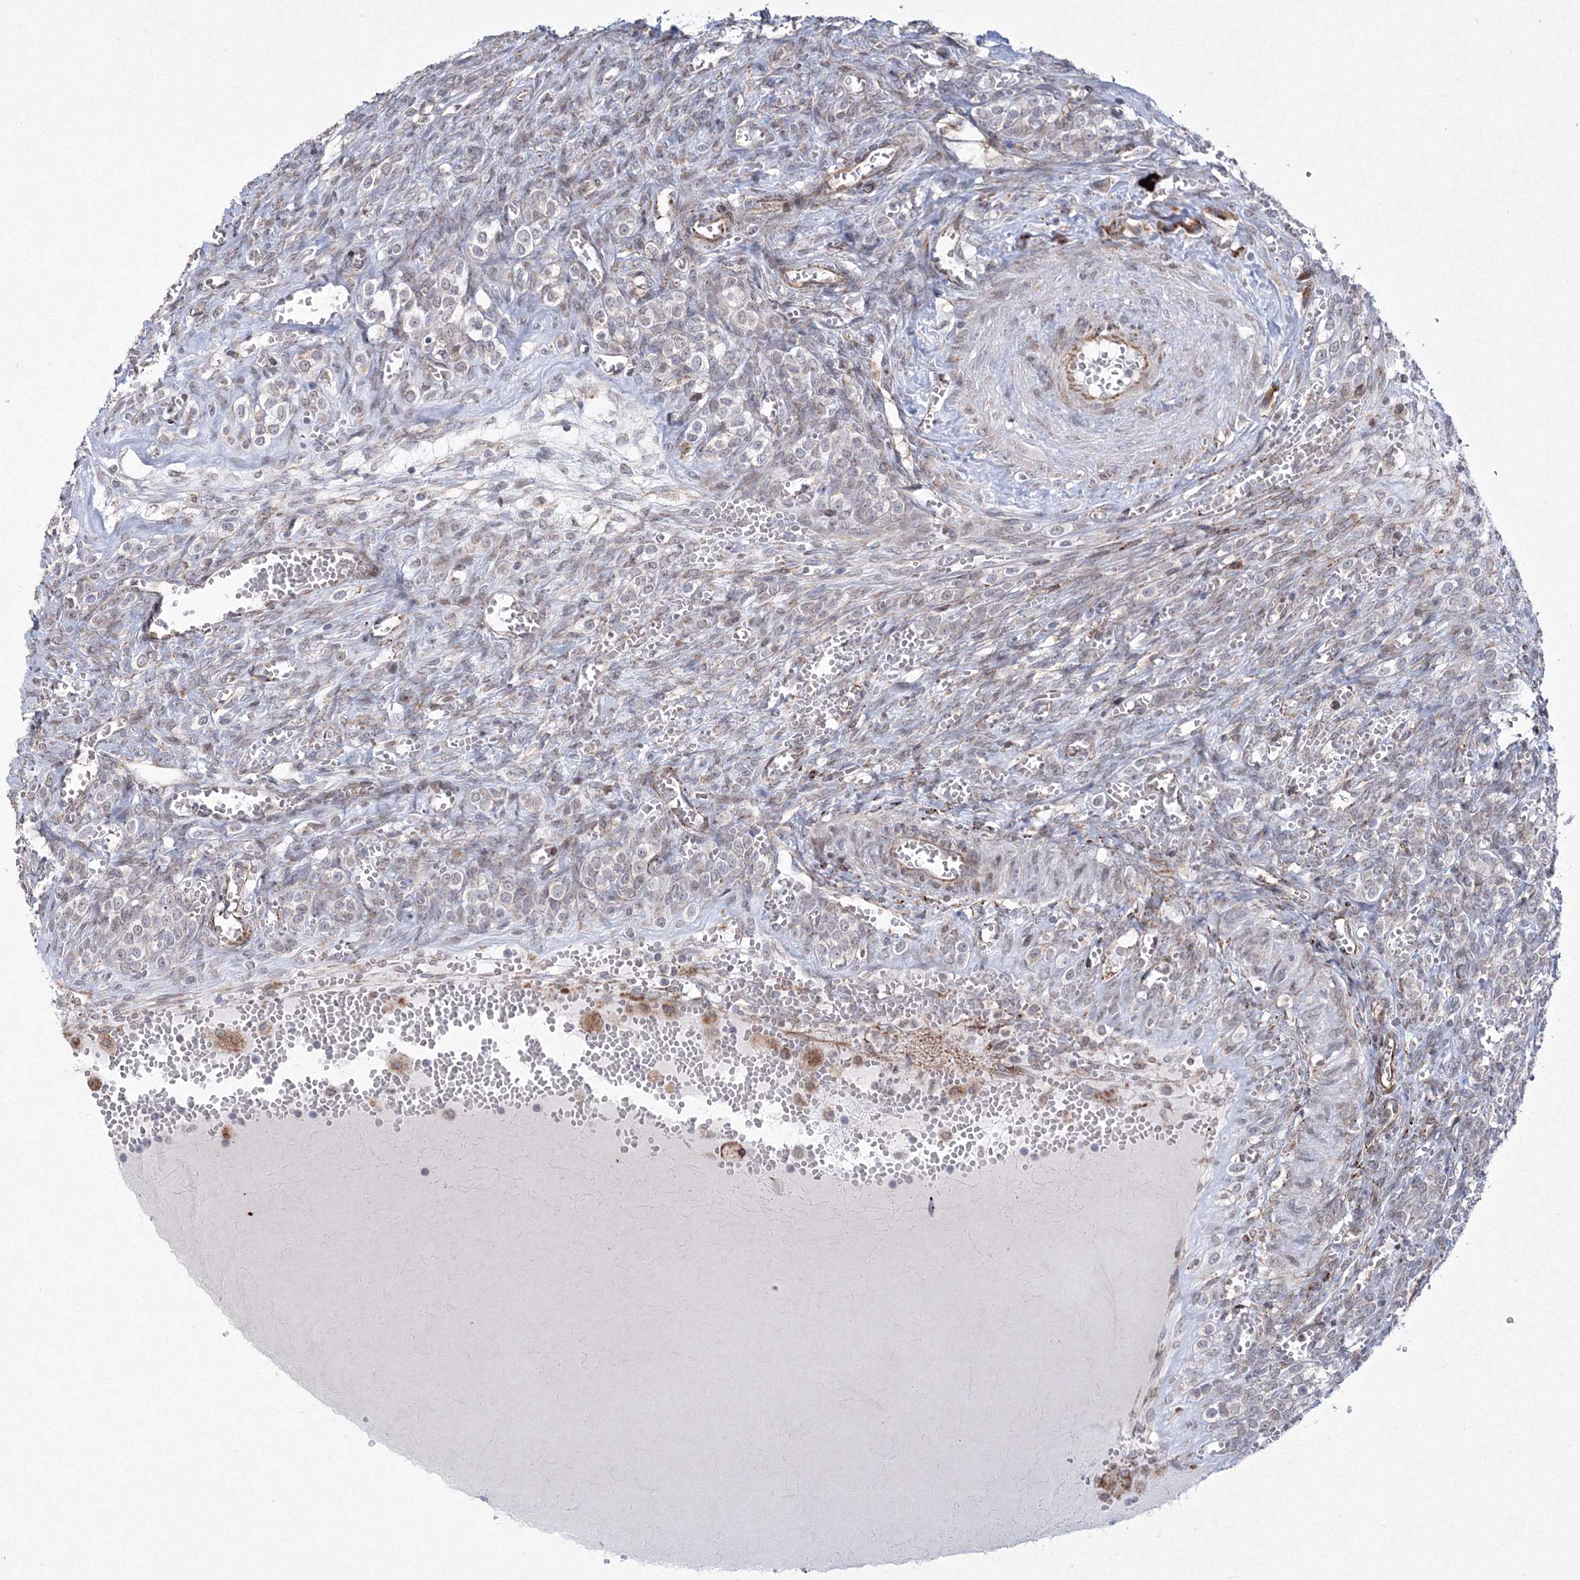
{"staining": {"intensity": "negative", "quantity": "none", "location": "none"}, "tissue": "ovary", "cell_type": "Ovarian stroma cells", "image_type": "normal", "snomed": [{"axis": "morphology", "description": "Normal tissue, NOS"}, {"axis": "topography", "description": "Ovary"}], "caption": "Ovarian stroma cells show no significant protein expression in benign ovary.", "gene": "EFCAB12", "patient": {"sex": "female", "age": 41}}